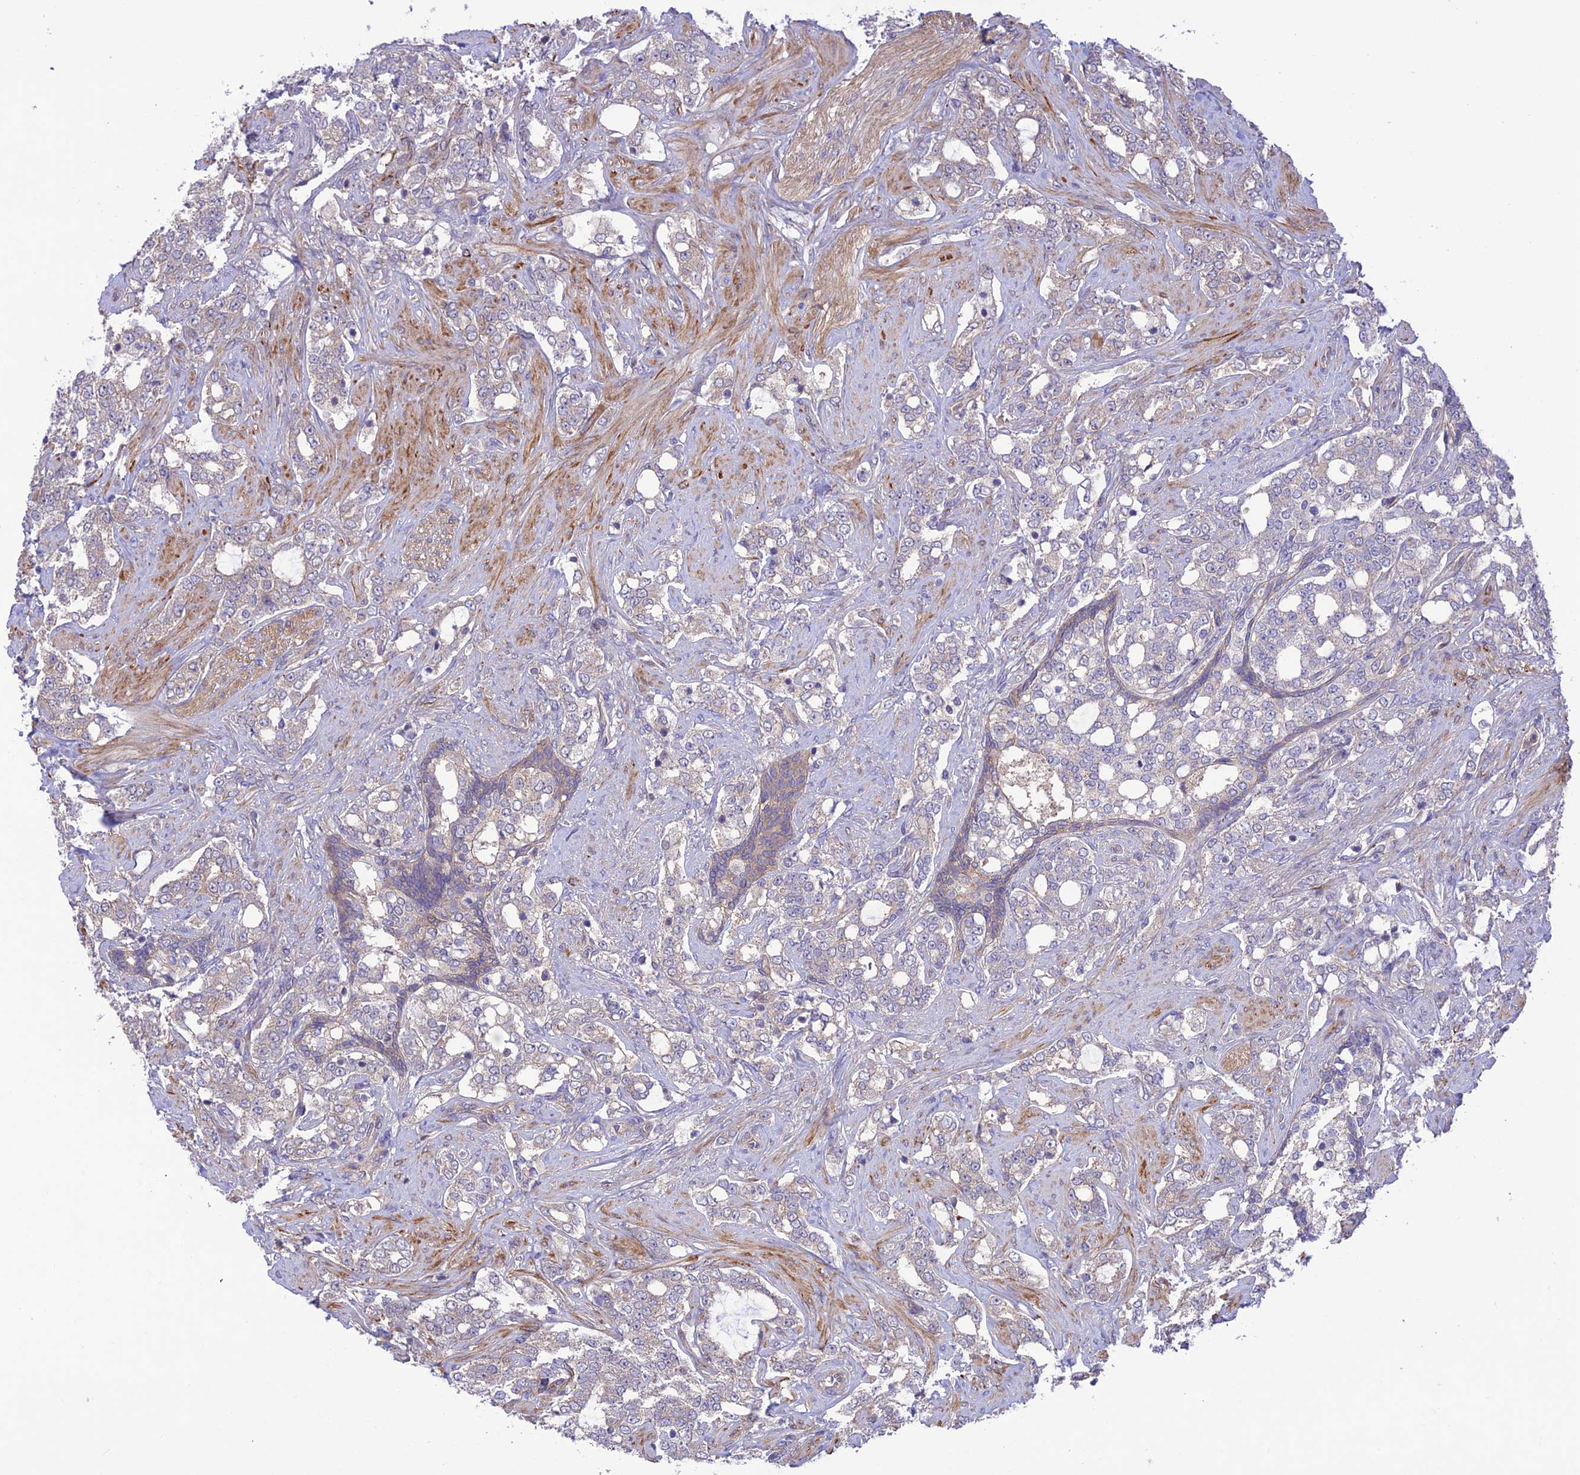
{"staining": {"intensity": "negative", "quantity": "none", "location": "none"}, "tissue": "prostate cancer", "cell_type": "Tumor cells", "image_type": "cancer", "snomed": [{"axis": "morphology", "description": "Adenocarcinoma, High grade"}, {"axis": "topography", "description": "Prostate"}], "caption": "High-grade adenocarcinoma (prostate) was stained to show a protein in brown. There is no significant positivity in tumor cells. (DAB (3,3'-diaminobenzidine) IHC with hematoxylin counter stain).", "gene": "FCHSD1", "patient": {"sex": "male", "age": 64}}